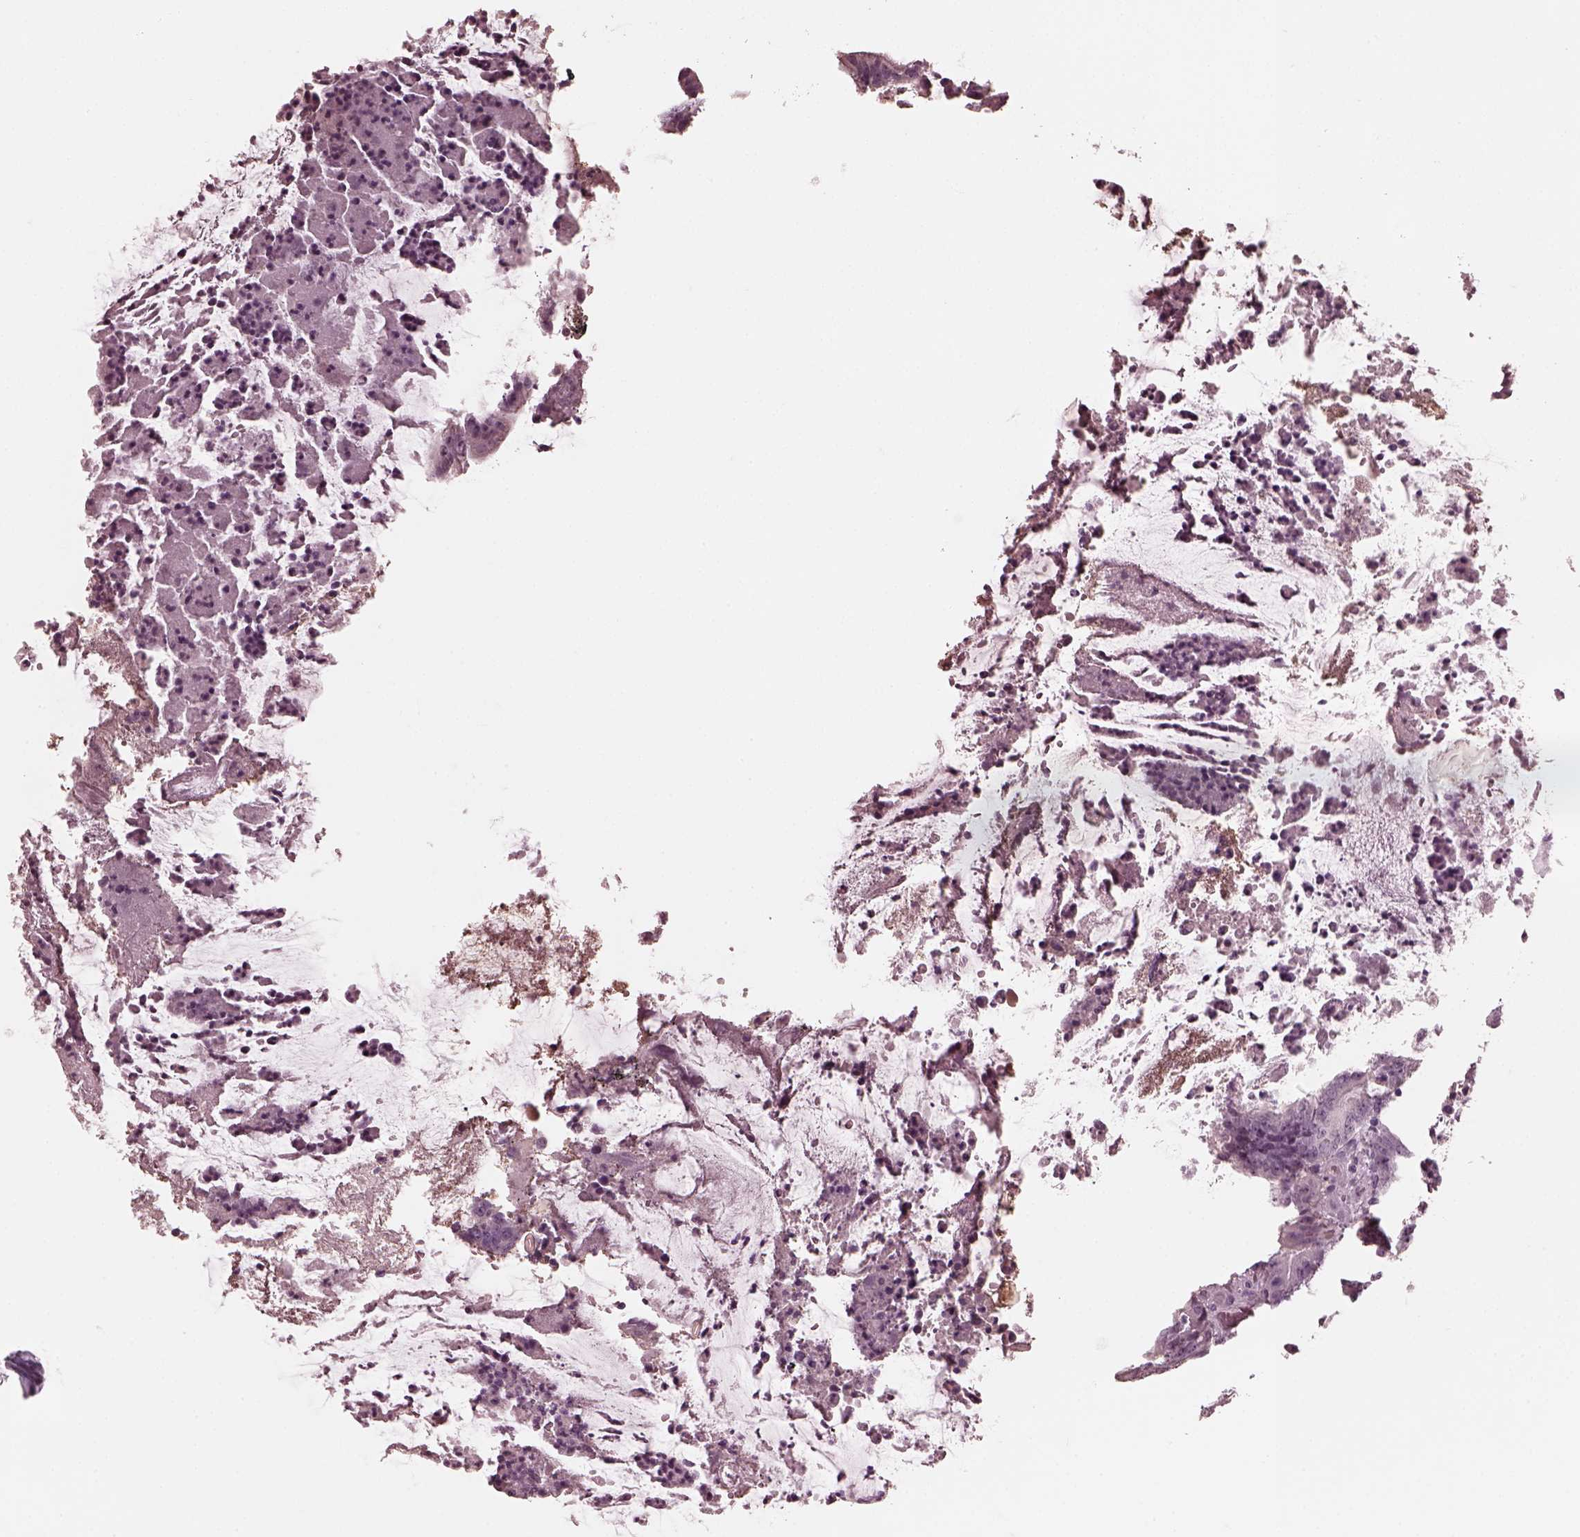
{"staining": {"intensity": "negative", "quantity": "none", "location": "none"}, "tissue": "colorectal cancer", "cell_type": "Tumor cells", "image_type": "cancer", "snomed": [{"axis": "morphology", "description": "Adenocarcinoma, NOS"}, {"axis": "topography", "description": "Colon"}], "caption": "This image is of adenocarcinoma (colorectal) stained with IHC to label a protein in brown with the nuclei are counter-stained blue. There is no expression in tumor cells.", "gene": "CGA", "patient": {"sex": "female", "age": 43}}